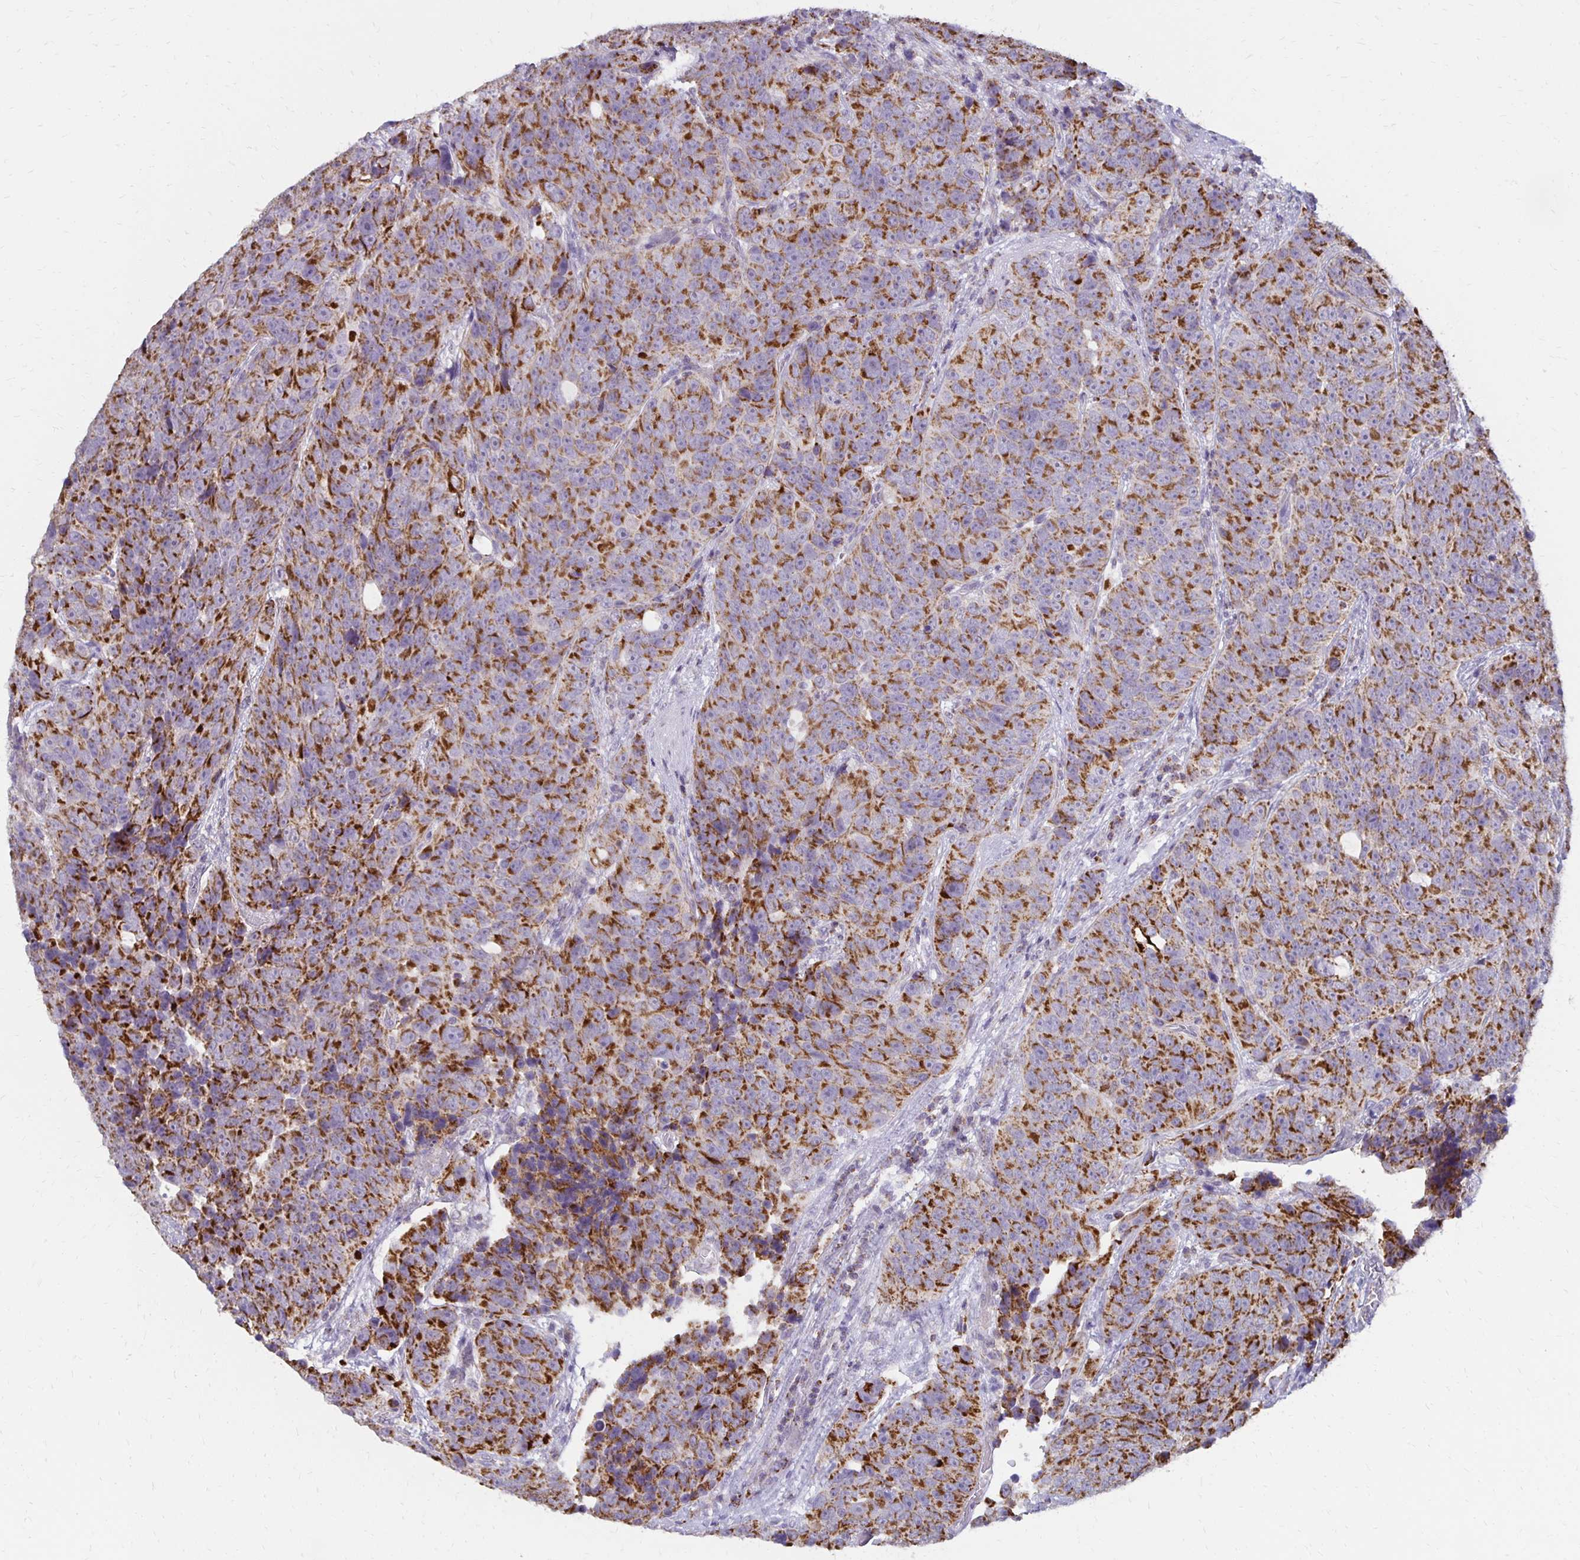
{"staining": {"intensity": "strong", "quantity": ">75%", "location": "cytoplasmic/membranous"}, "tissue": "urothelial cancer", "cell_type": "Tumor cells", "image_type": "cancer", "snomed": [{"axis": "morphology", "description": "Urothelial carcinoma, NOS"}, {"axis": "topography", "description": "Urinary bladder"}], "caption": "Immunohistochemical staining of transitional cell carcinoma demonstrates high levels of strong cytoplasmic/membranous staining in about >75% of tumor cells.", "gene": "IER3", "patient": {"sex": "male", "age": 52}}